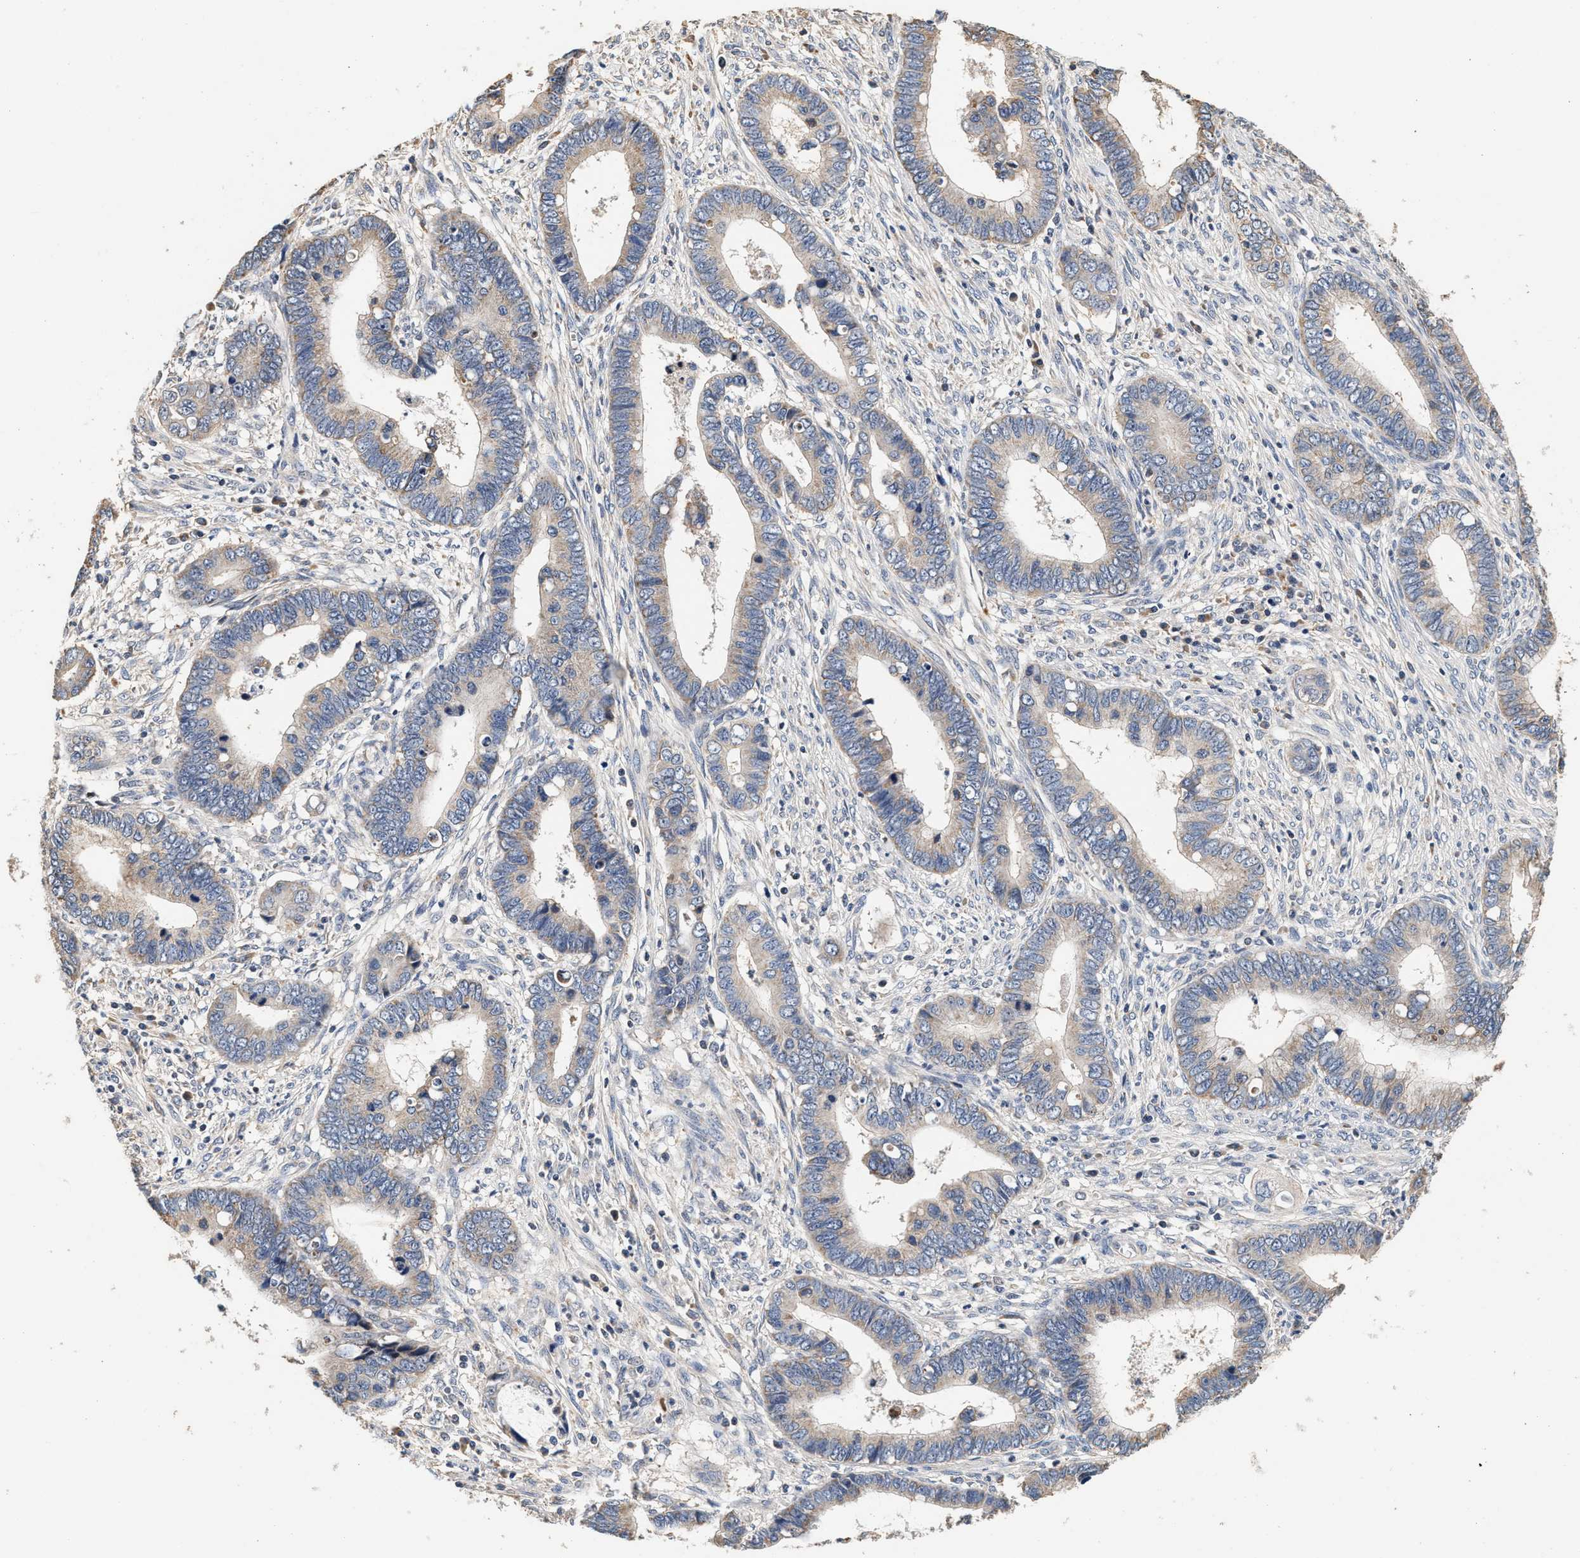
{"staining": {"intensity": "moderate", "quantity": "<25%", "location": "cytoplasmic/membranous"}, "tissue": "cervical cancer", "cell_type": "Tumor cells", "image_type": "cancer", "snomed": [{"axis": "morphology", "description": "Adenocarcinoma, NOS"}, {"axis": "topography", "description": "Cervix"}], "caption": "Tumor cells display low levels of moderate cytoplasmic/membranous positivity in about <25% of cells in cervical adenocarcinoma. (brown staining indicates protein expression, while blue staining denotes nuclei).", "gene": "PTGR3", "patient": {"sex": "female", "age": 44}}